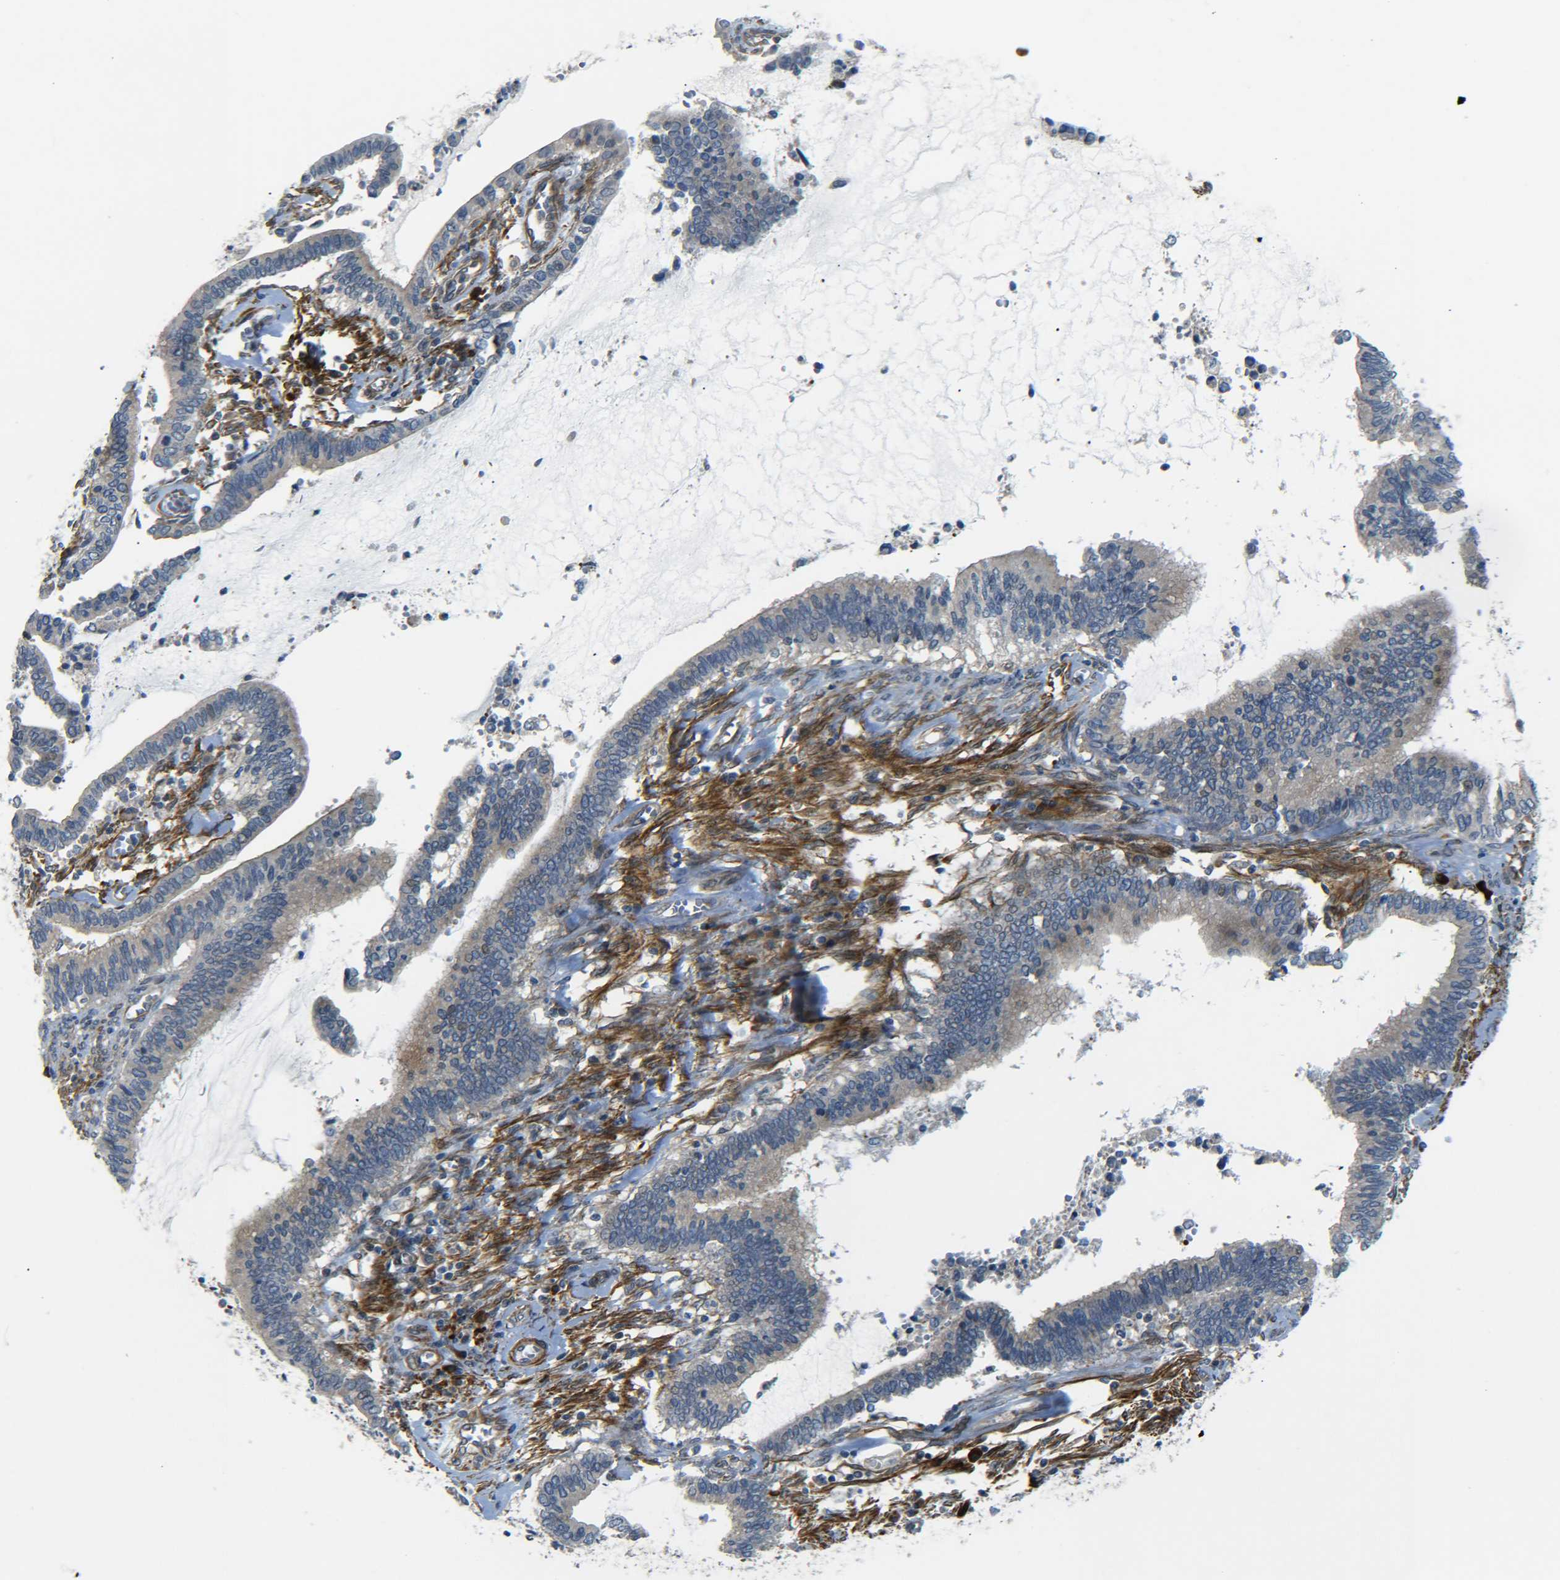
{"staining": {"intensity": "weak", "quantity": "25%-75%", "location": "cytoplasmic/membranous,nuclear"}, "tissue": "cervical cancer", "cell_type": "Tumor cells", "image_type": "cancer", "snomed": [{"axis": "morphology", "description": "Adenocarcinoma, NOS"}, {"axis": "topography", "description": "Cervix"}], "caption": "A brown stain shows weak cytoplasmic/membranous and nuclear positivity of a protein in cervical cancer tumor cells.", "gene": "MEIS1", "patient": {"sex": "female", "age": 44}}